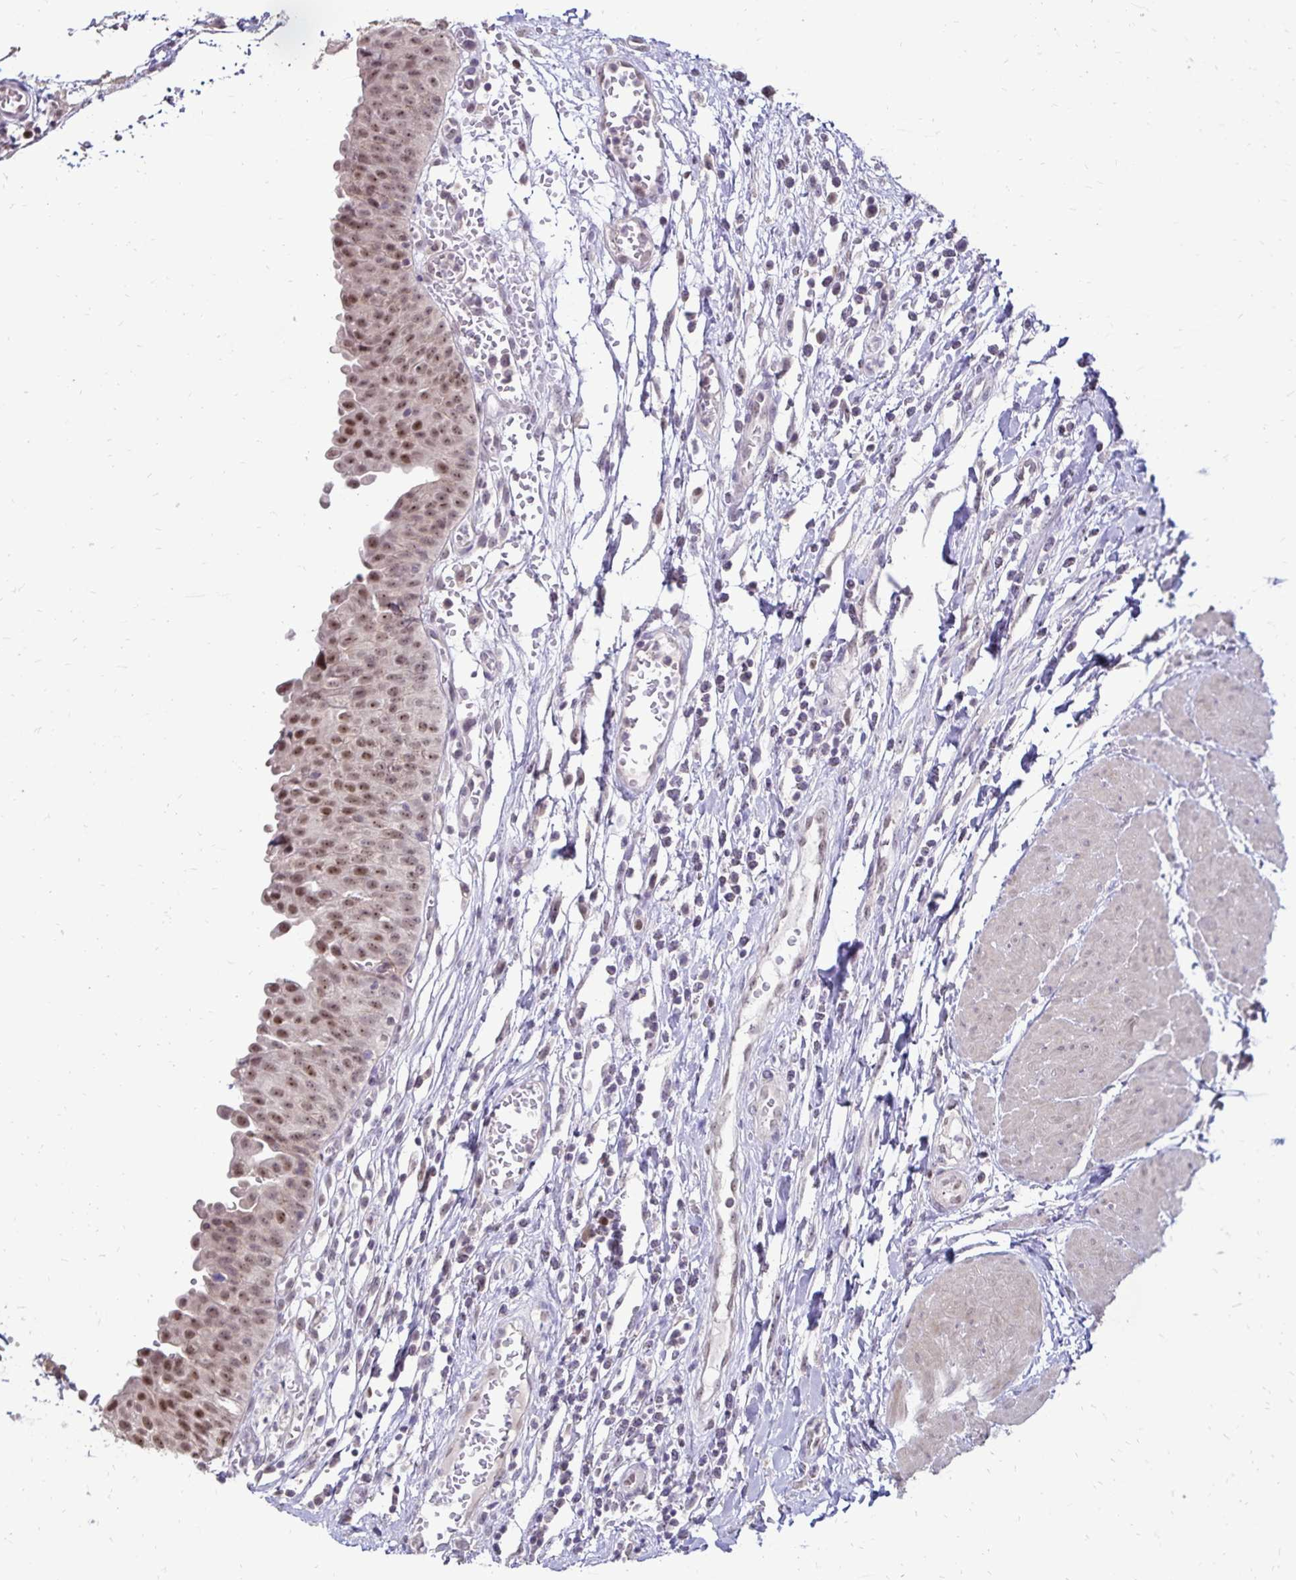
{"staining": {"intensity": "moderate", "quantity": ">75%", "location": "nuclear"}, "tissue": "urinary bladder", "cell_type": "Urothelial cells", "image_type": "normal", "snomed": [{"axis": "morphology", "description": "Normal tissue, NOS"}, {"axis": "topography", "description": "Urinary bladder"}], "caption": "High-magnification brightfield microscopy of unremarkable urinary bladder stained with DAB (brown) and counterstained with hematoxylin (blue). urothelial cells exhibit moderate nuclear staining is seen in approximately>75% of cells.", "gene": "POLB", "patient": {"sex": "male", "age": 64}}